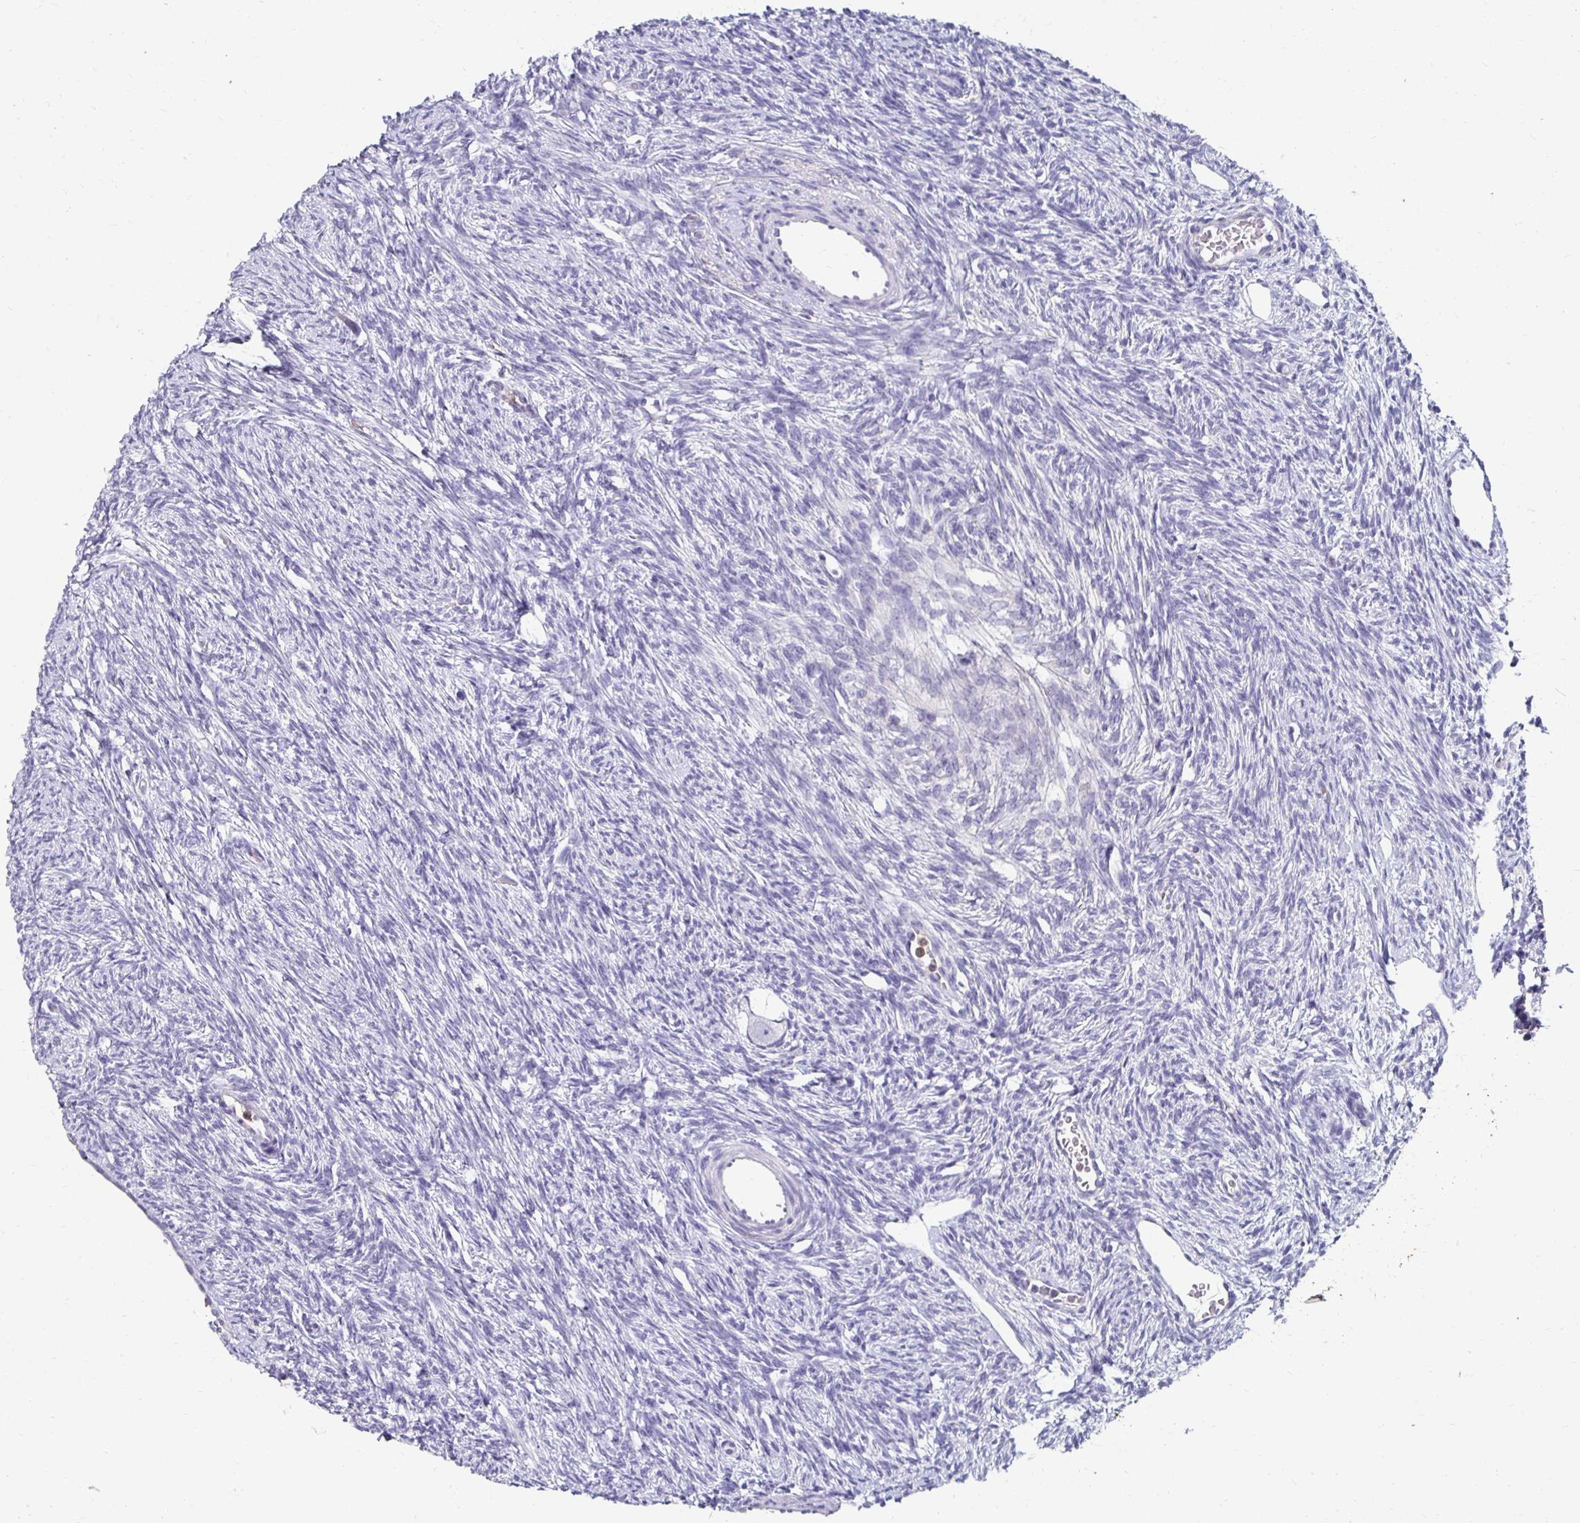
{"staining": {"intensity": "negative", "quantity": "none", "location": "none"}, "tissue": "ovary", "cell_type": "Follicle cells", "image_type": "normal", "snomed": [{"axis": "morphology", "description": "Normal tissue, NOS"}, {"axis": "topography", "description": "Ovary"}], "caption": "A photomicrograph of human ovary is negative for staining in follicle cells.", "gene": "GK2", "patient": {"sex": "female", "age": 33}}